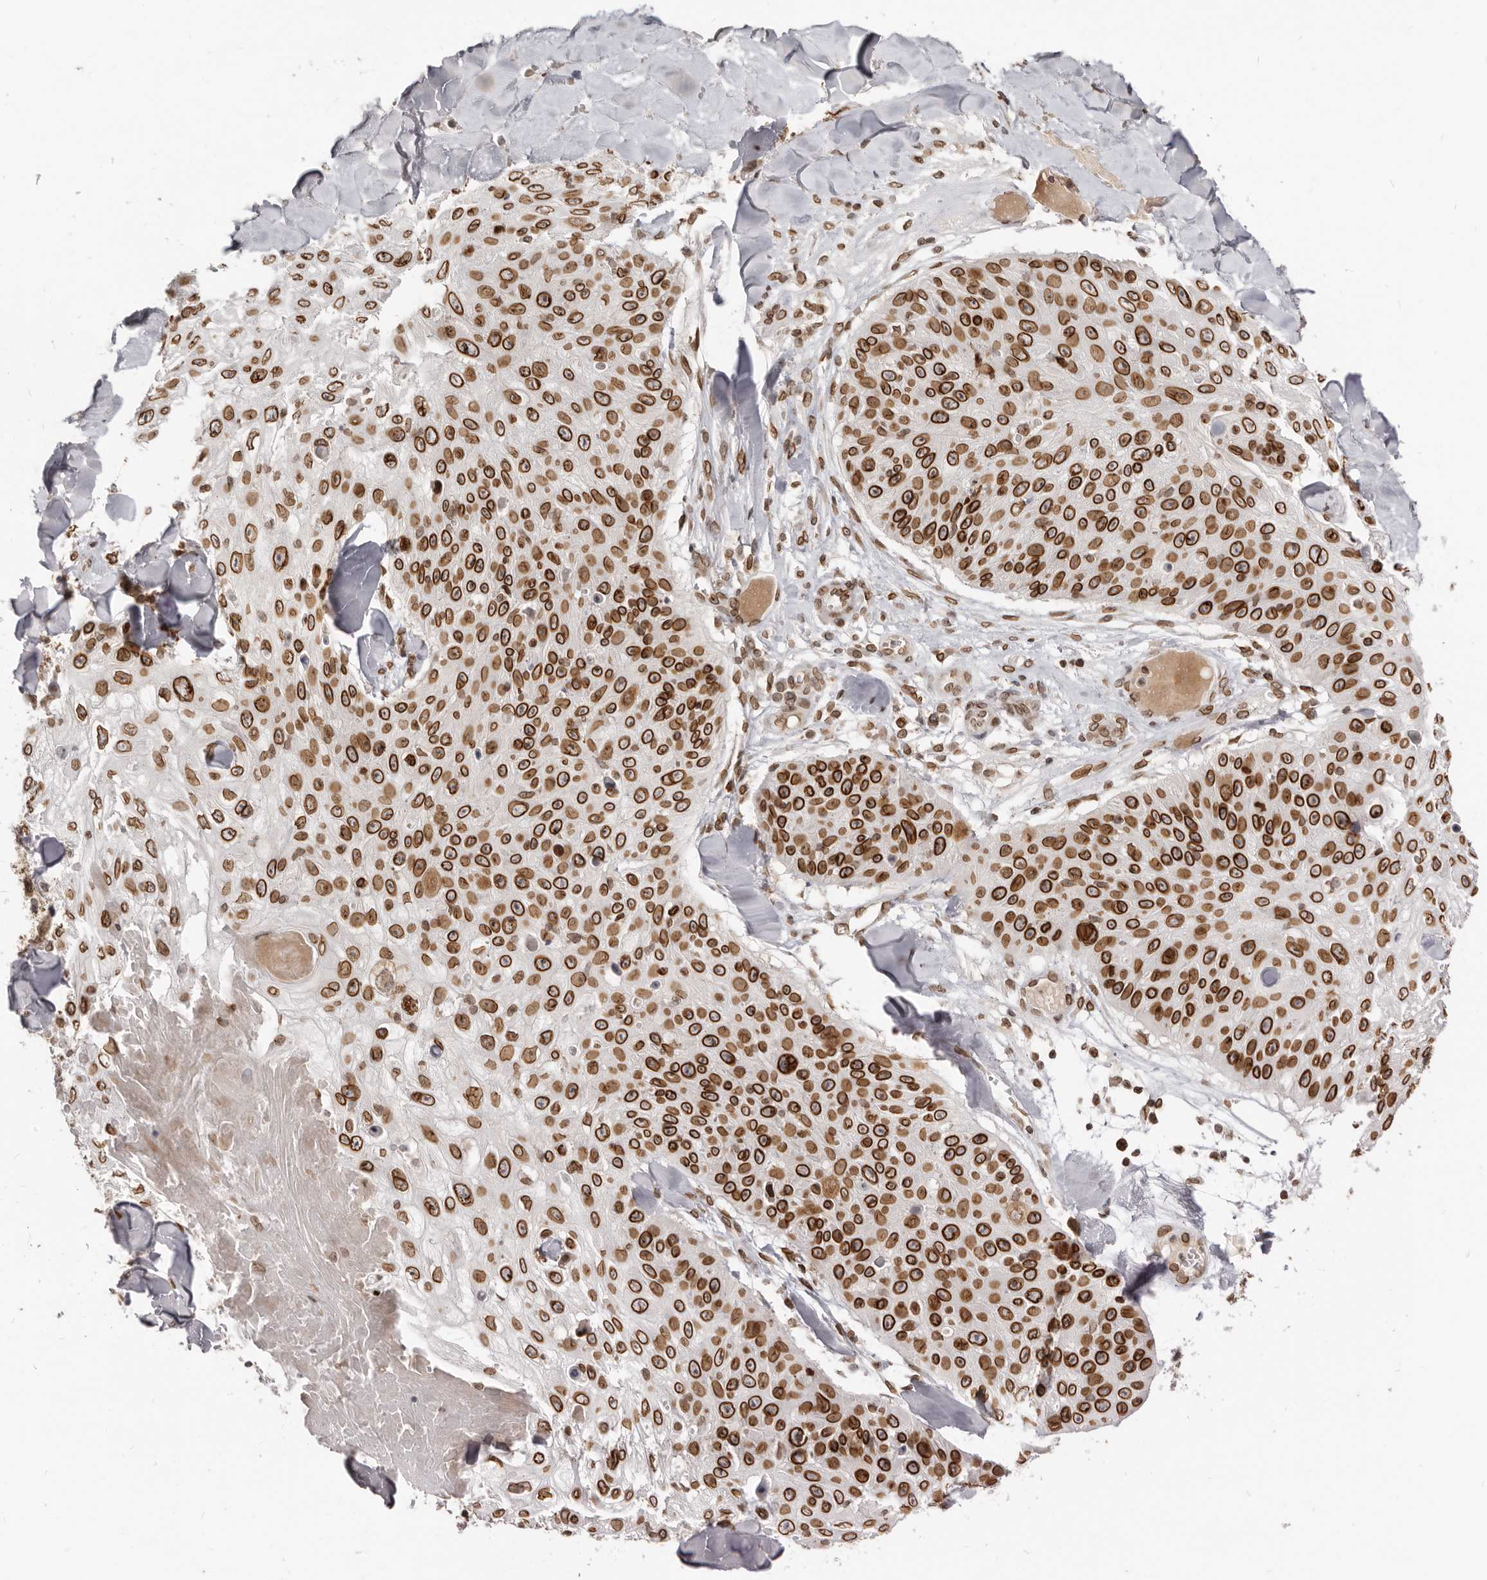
{"staining": {"intensity": "strong", "quantity": ">75%", "location": "cytoplasmic/membranous,nuclear"}, "tissue": "skin cancer", "cell_type": "Tumor cells", "image_type": "cancer", "snomed": [{"axis": "morphology", "description": "Squamous cell carcinoma, NOS"}, {"axis": "topography", "description": "Skin"}], "caption": "Immunohistochemistry (IHC) (DAB) staining of squamous cell carcinoma (skin) shows strong cytoplasmic/membranous and nuclear protein positivity in about >75% of tumor cells. (DAB (3,3'-diaminobenzidine) = brown stain, brightfield microscopy at high magnification).", "gene": "NUP153", "patient": {"sex": "male", "age": 86}}